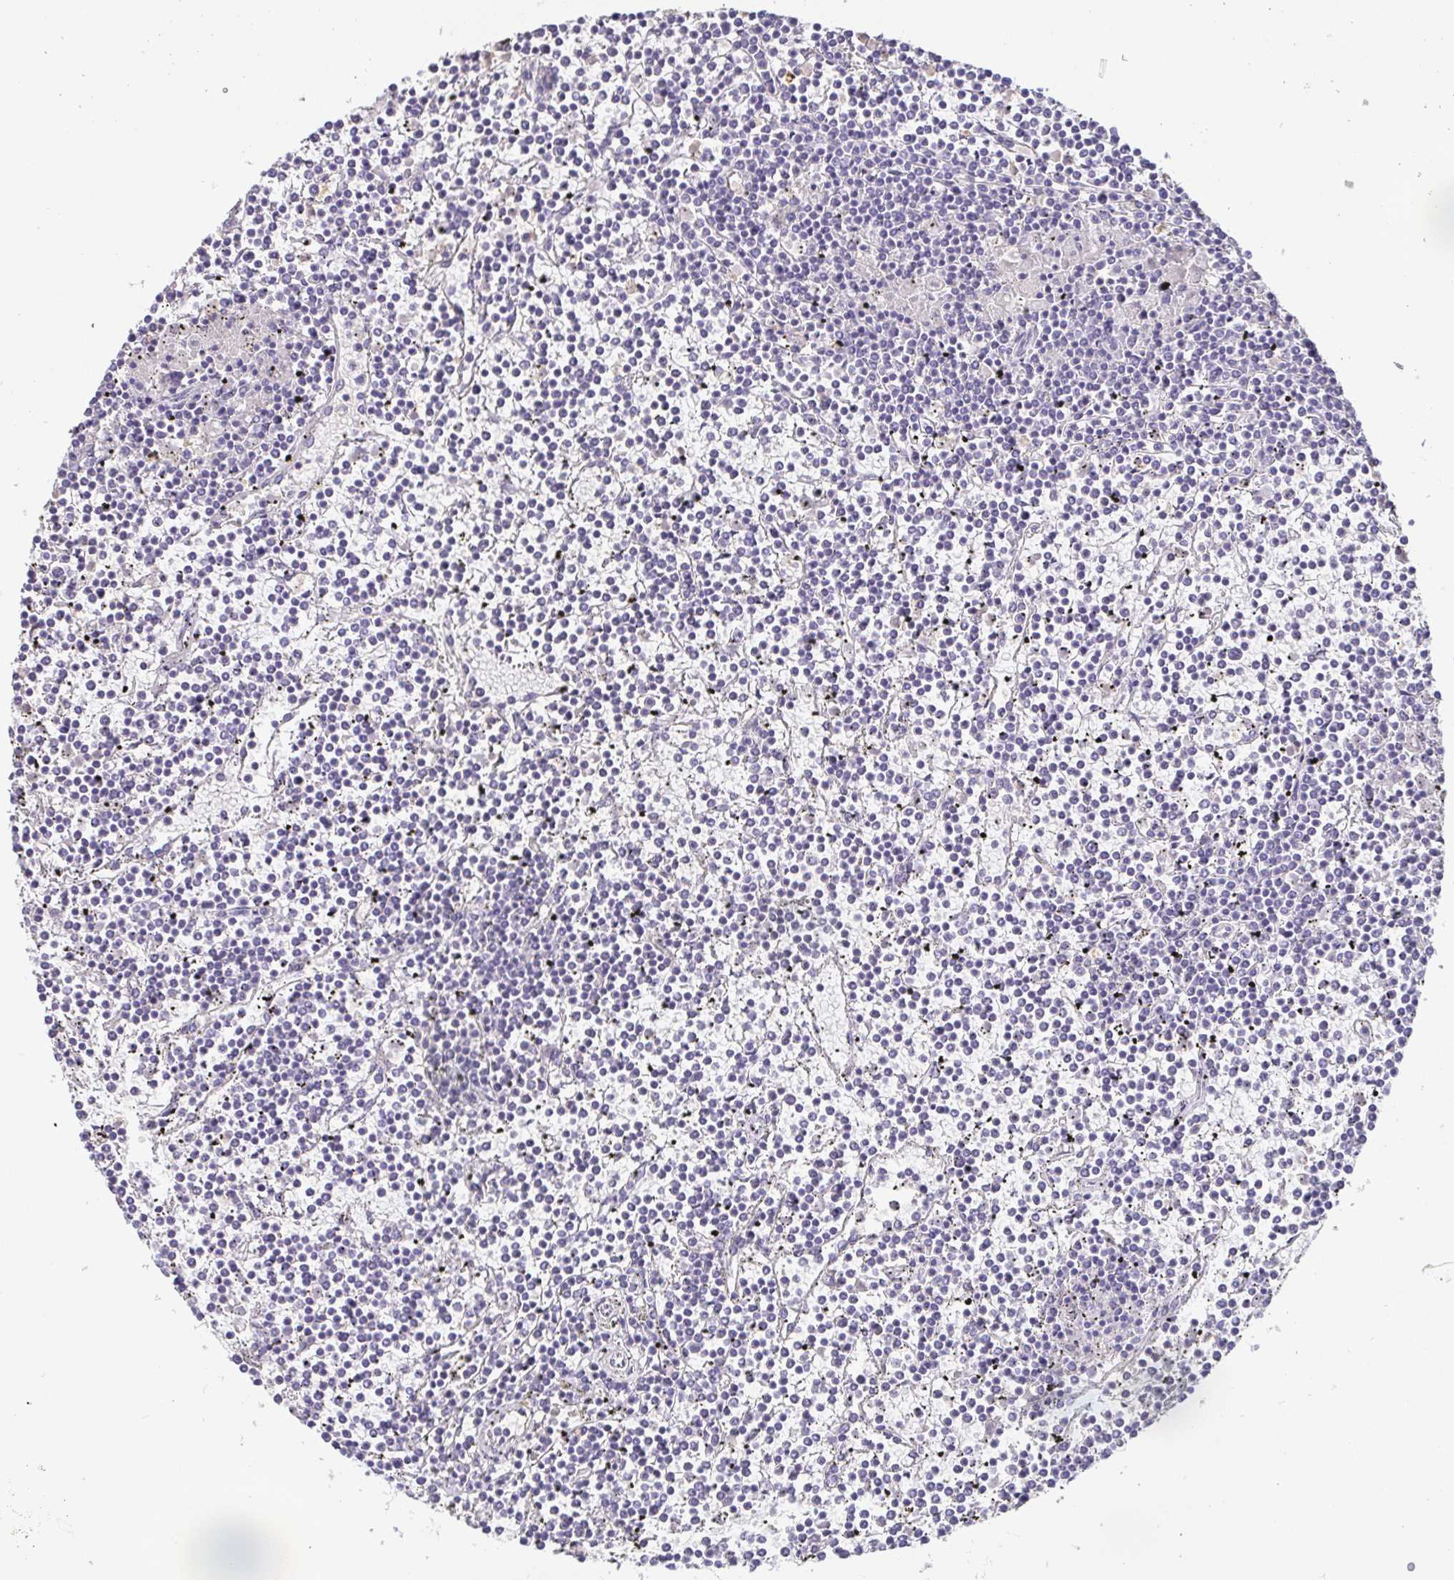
{"staining": {"intensity": "negative", "quantity": "none", "location": "none"}, "tissue": "lymphoma", "cell_type": "Tumor cells", "image_type": "cancer", "snomed": [{"axis": "morphology", "description": "Malignant lymphoma, non-Hodgkin's type, Low grade"}, {"axis": "topography", "description": "Spleen"}], "caption": "IHC of low-grade malignant lymphoma, non-Hodgkin's type displays no staining in tumor cells.", "gene": "BPIFA2", "patient": {"sex": "female", "age": 19}}